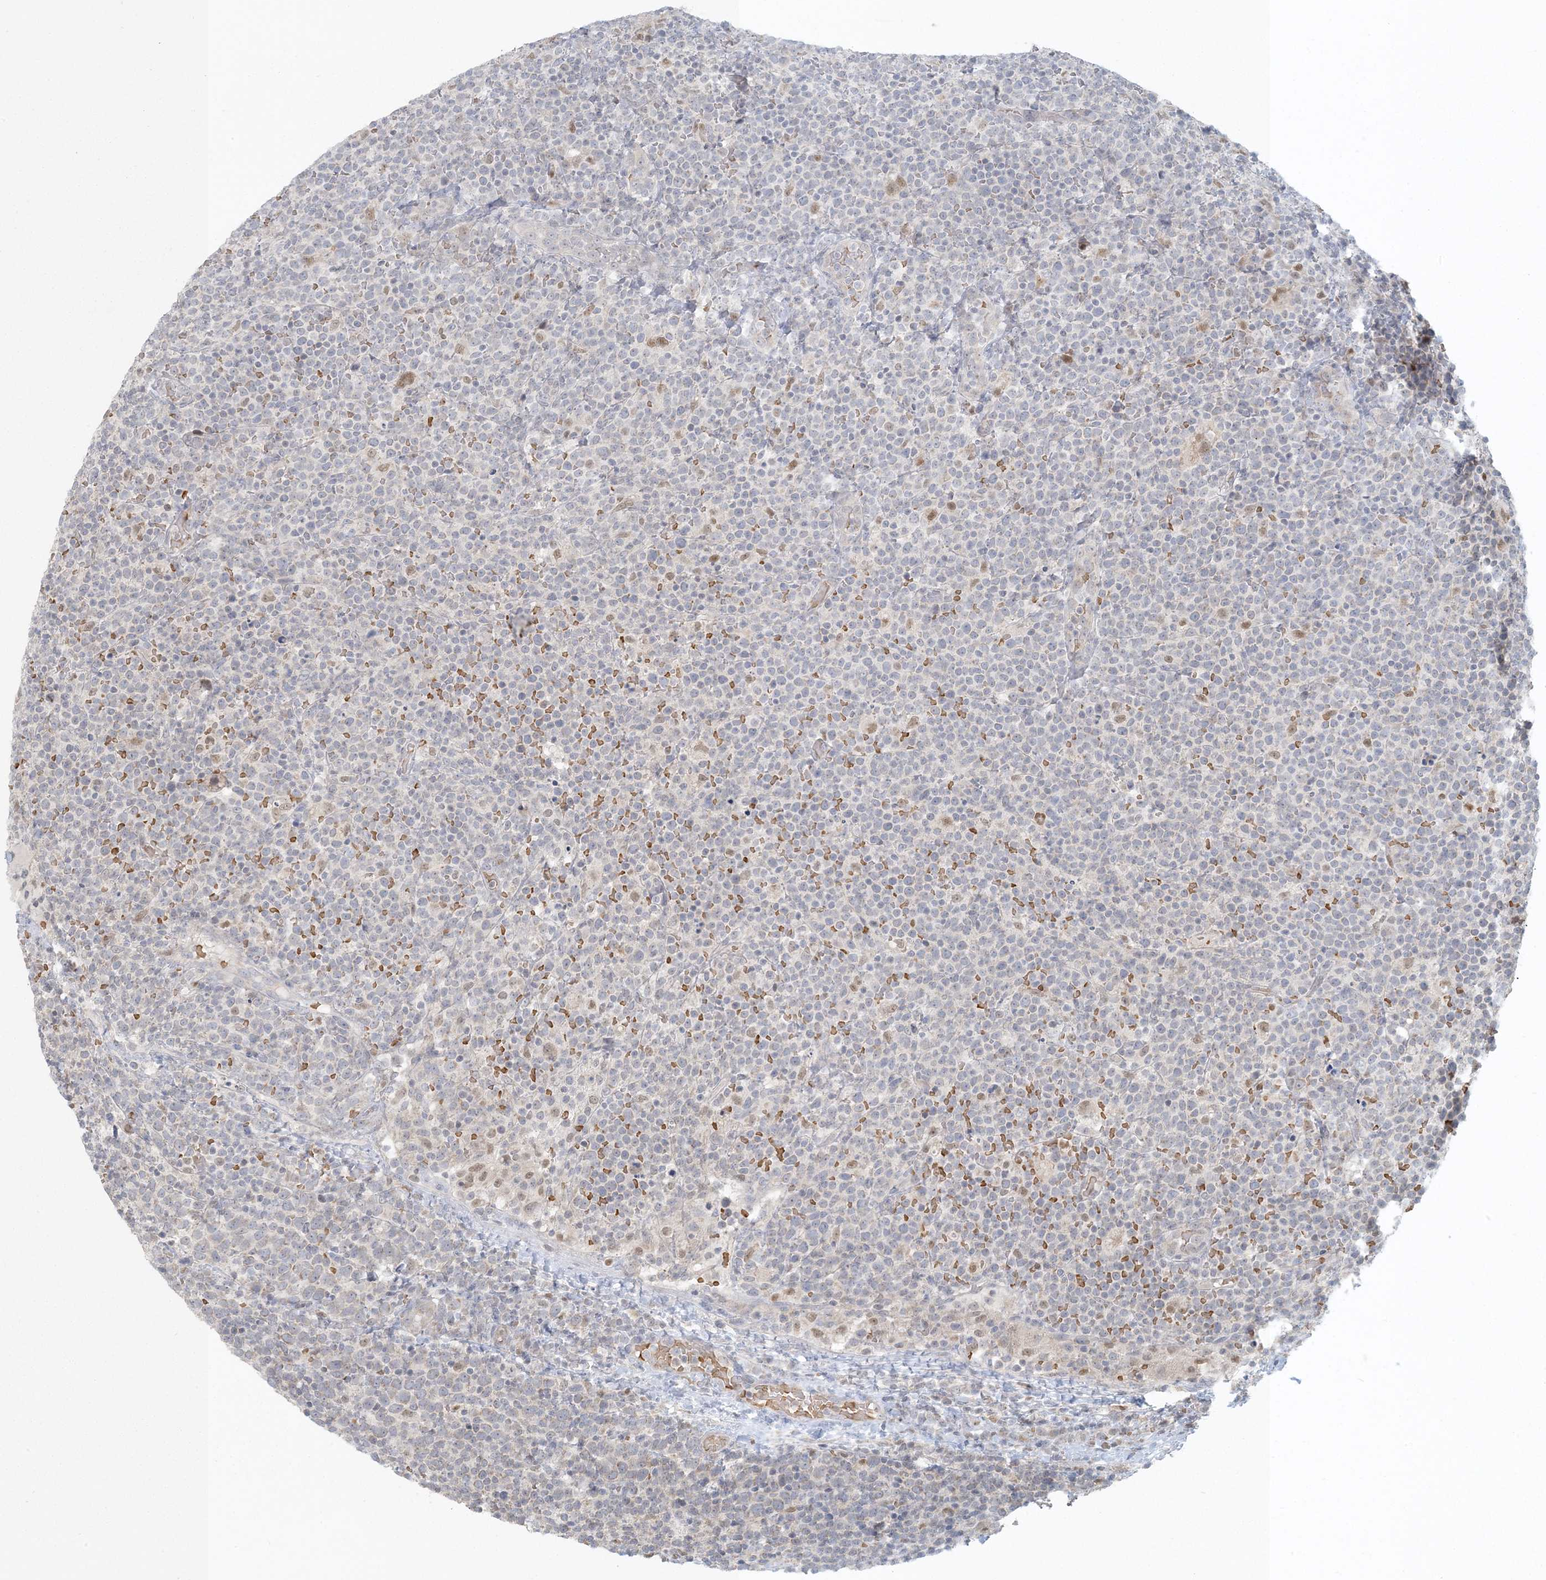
{"staining": {"intensity": "negative", "quantity": "none", "location": "none"}, "tissue": "lymphoma", "cell_type": "Tumor cells", "image_type": "cancer", "snomed": [{"axis": "morphology", "description": "Malignant lymphoma, non-Hodgkin's type, High grade"}, {"axis": "topography", "description": "Lymph node"}], "caption": "Lymphoma was stained to show a protein in brown. There is no significant expression in tumor cells. (DAB IHC with hematoxylin counter stain).", "gene": "CTDNEP1", "patient": {"sex": "male", "age": 61}}